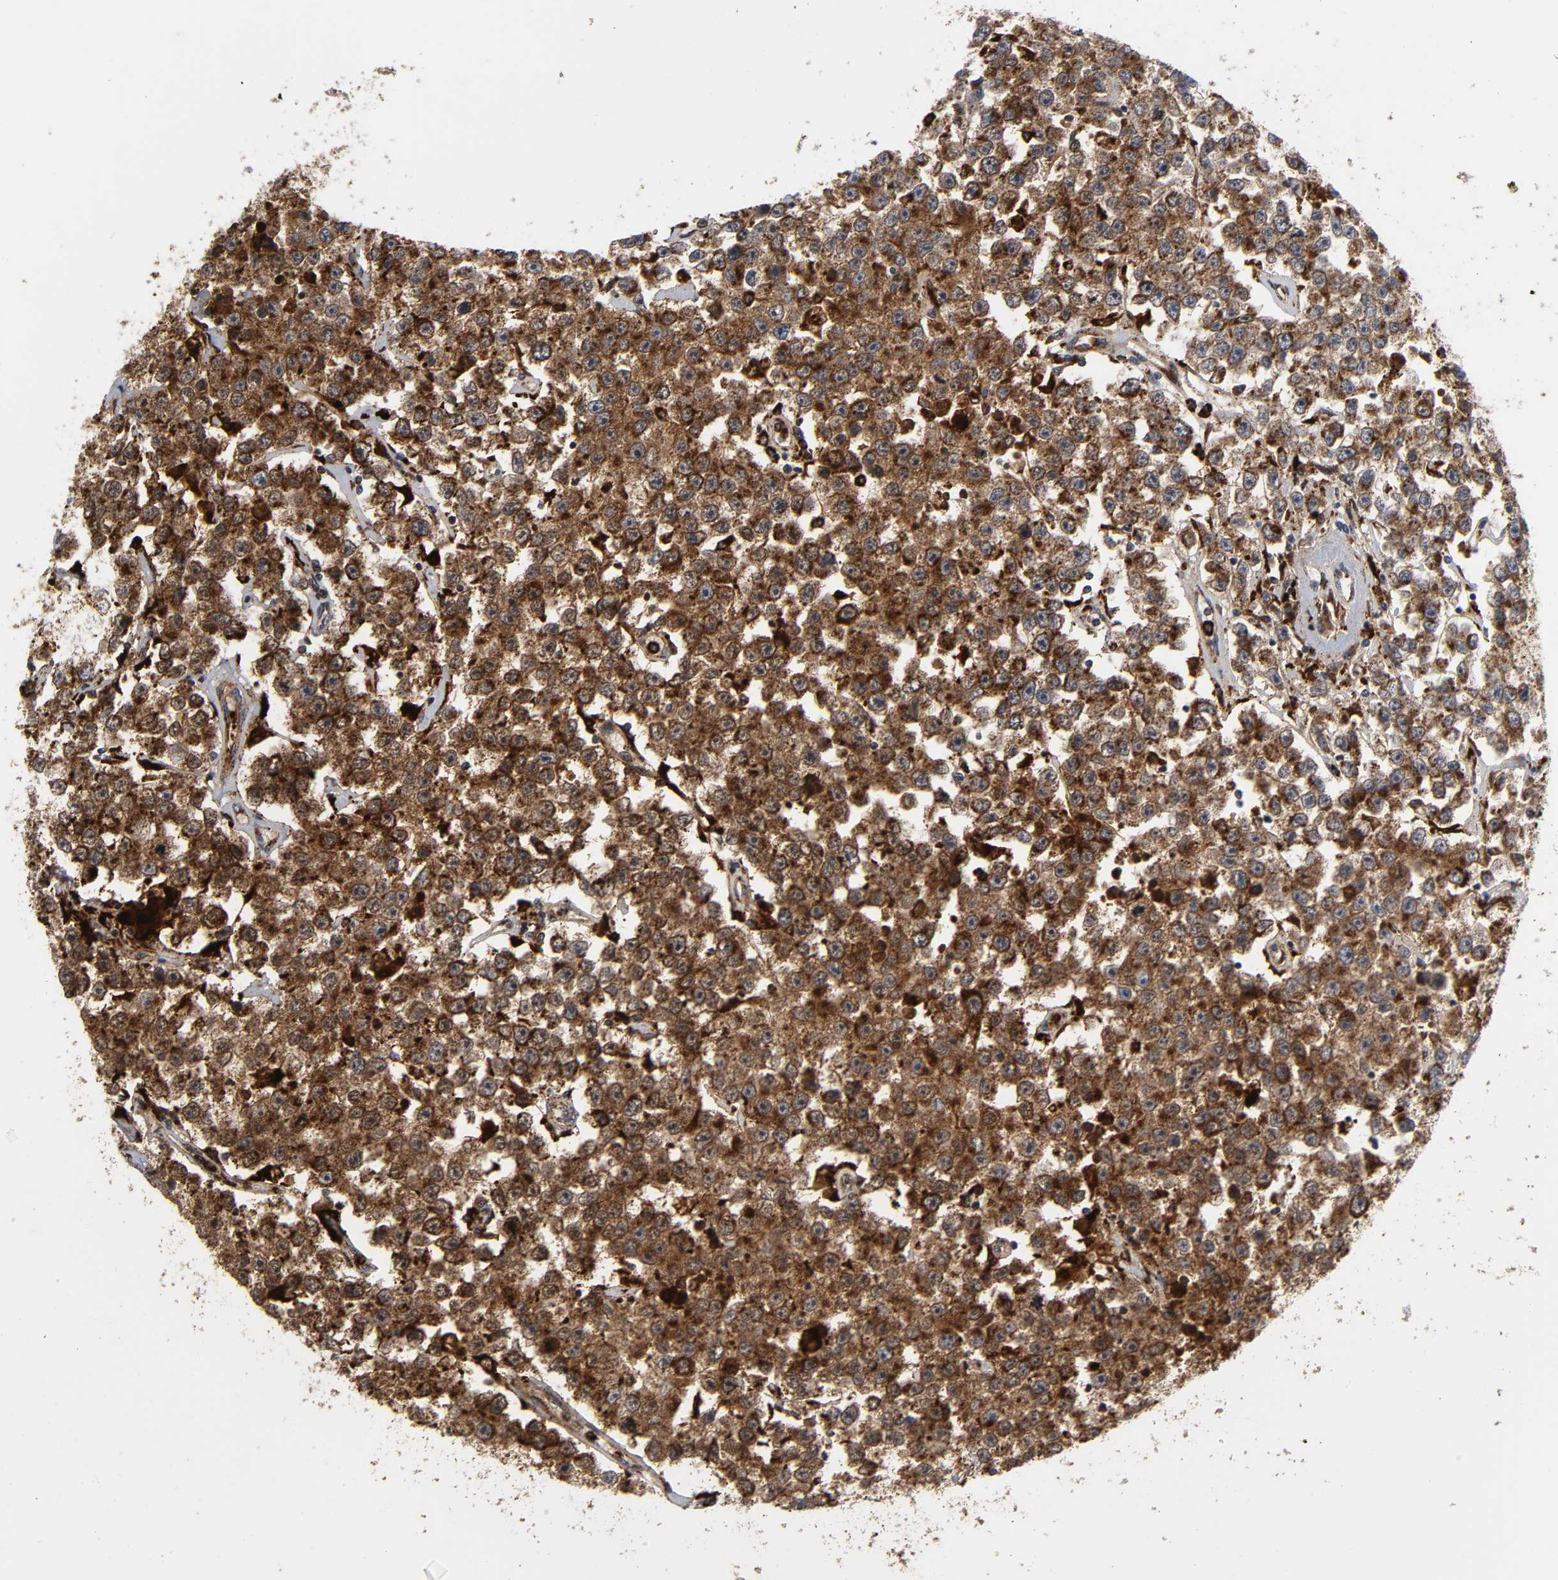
{"staining": {"intensity": "strong", "quantity": ">75%", "location": "cytoplasmic/membranous"}, "tissue": "testis cancer", "cell_type": "Tumor cells", "image_type": "cancer", "snomed": [{"axis": "morphology", "description": "Seminoma, NOS"}, {"axis": "topography", "description": "Testis"}], "caption": "Strong cytoplasmic/membranous expression for a protein is identified in approximately >75% of tumor cells of seminoma (testis) using IHC.", "gene": "PSAP", "patient": {"sex": "male", "age": 52}}